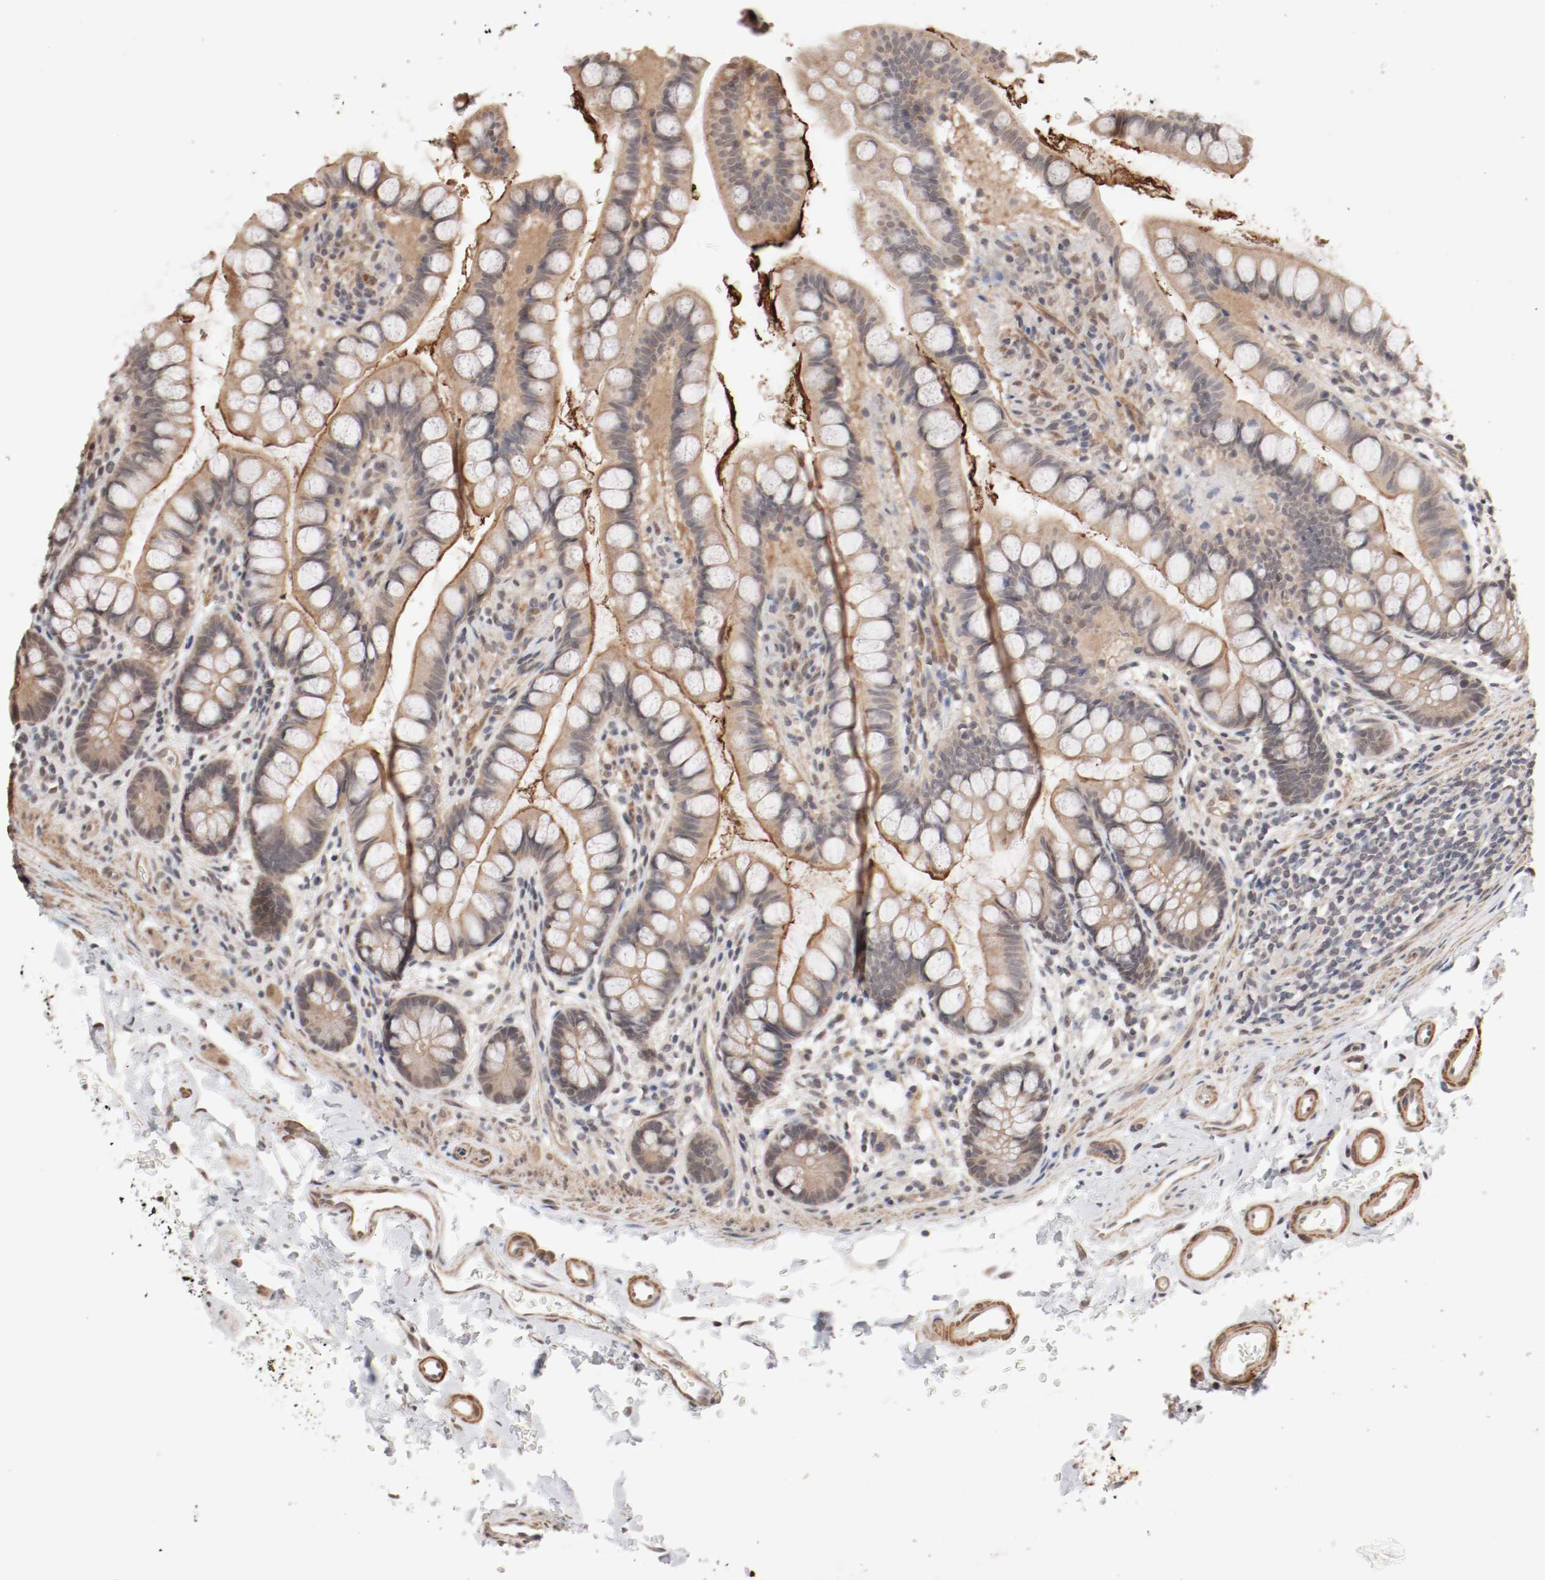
{"staining": {"intensity": "weak", "quantity": ">75%", "location": "cytoplasmic/membranous,nuclear"}, "tissue": "small intestine", "cell_type": "Glandular cells", "image_type": "normal", "snomed": [{"axis": "morphology", "description": "Normal tissue, NOS"}, {"axis": "topography", "description": "Small intestine"}], "caption": "Brown immunohistochemical staining in benign small intestine reveals weak cytoplasmic/membranous,nuclear staining in about >75% of glandular cells. (Brightfield microscopy of DAB IHC at high magnification).", "gene": "CSNK2B", "patient": {"sex": "female", "age": 58}}